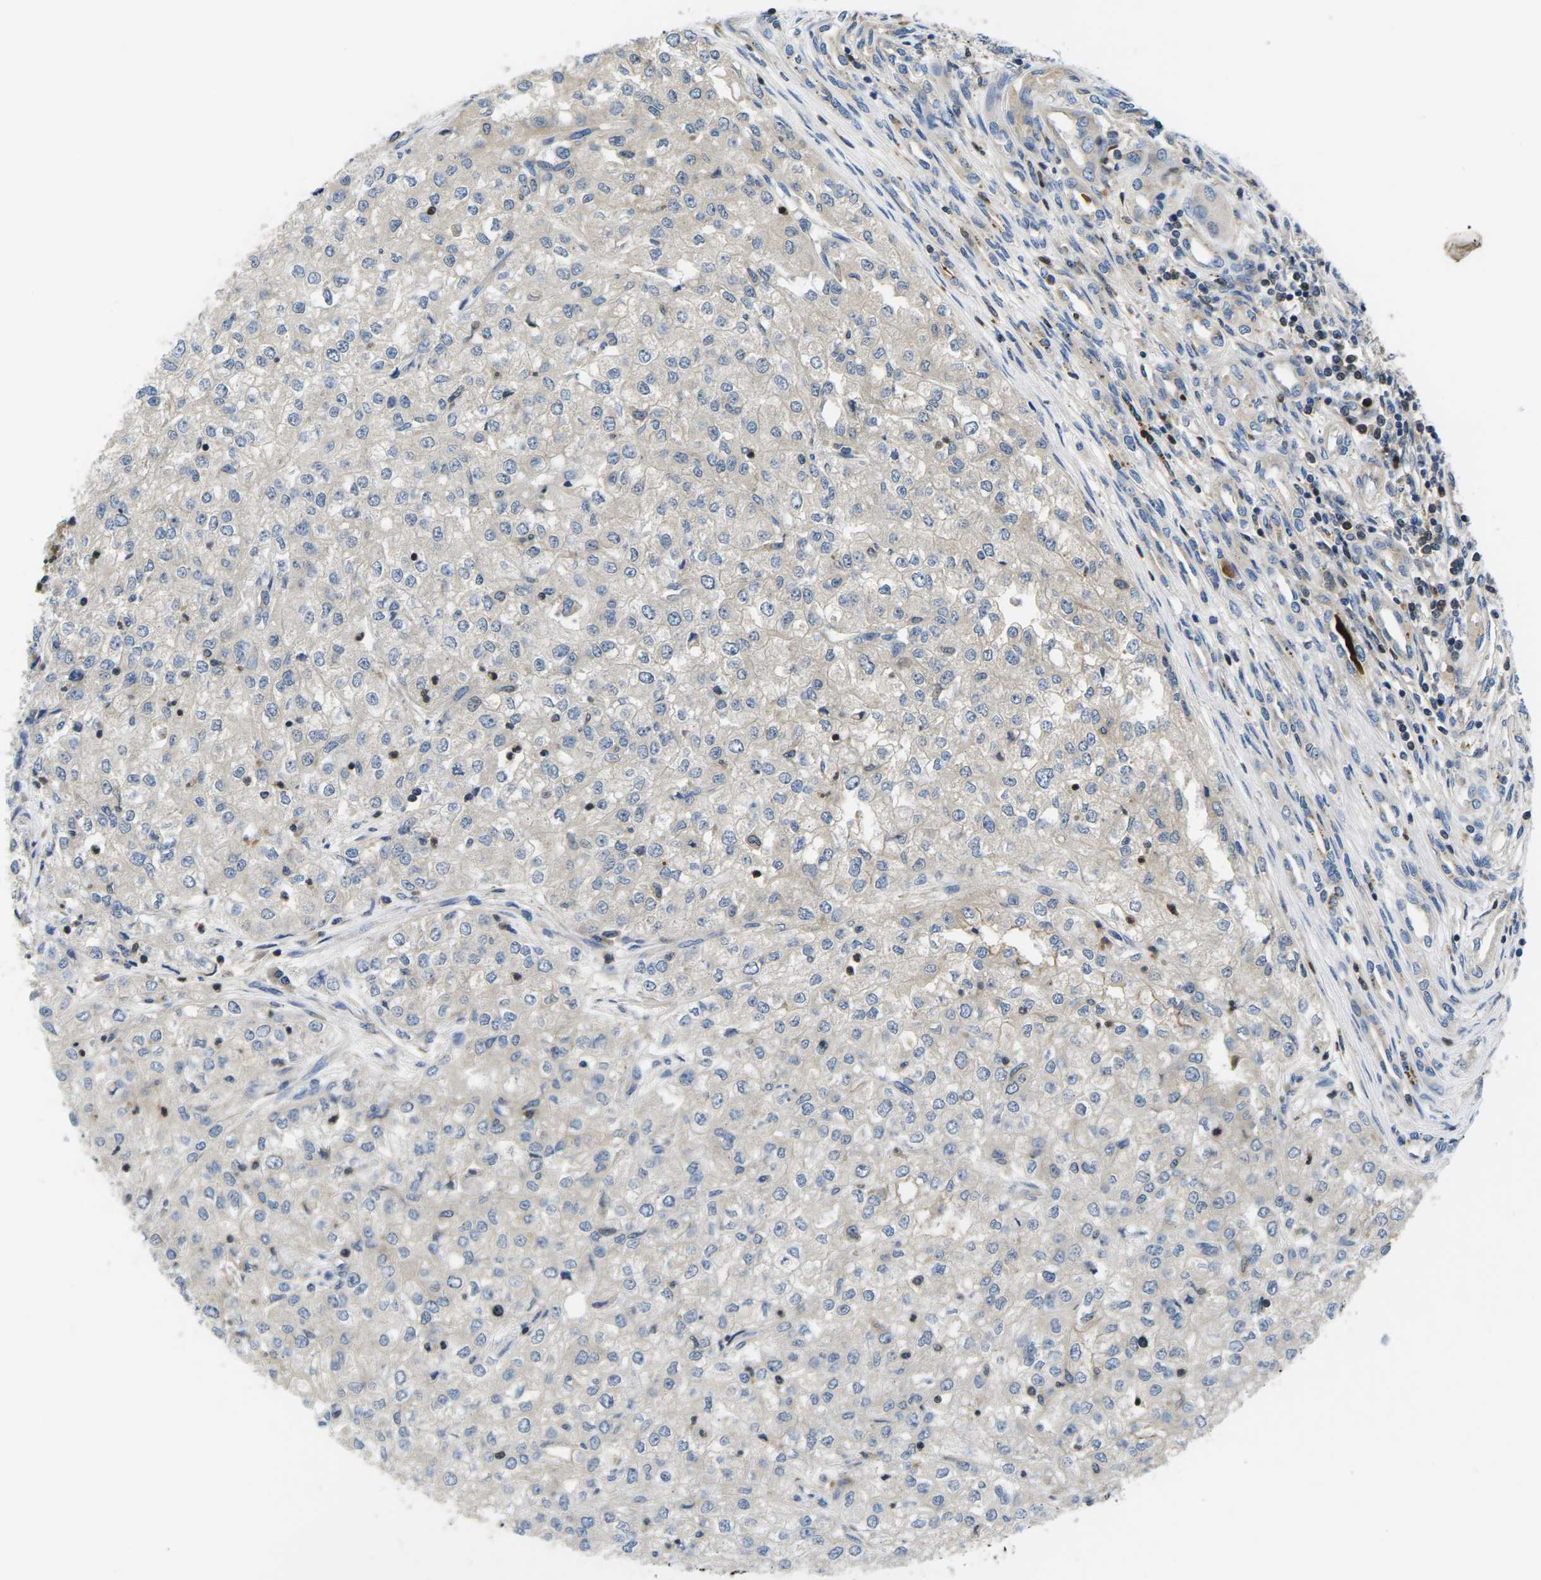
{"staining": {"intensity": "negative", "quantity": "none", "location": "none"}, "tissue": "renal cancer", "cell_type": "Tumor cells", "image_type": "cancer", "snomed": [{"axis": "morphology", "description": "Adenocarcinoma, NOS"}, {"axis": "topography", "description": "Kidney"}], "caption": "Immunohistochemical staining of human renal cancer (adenocarcinoma) displays no significant positivity in tumor cells.", "gene": "PLCE1", "patient": {"sex": "female", "age": 54}}